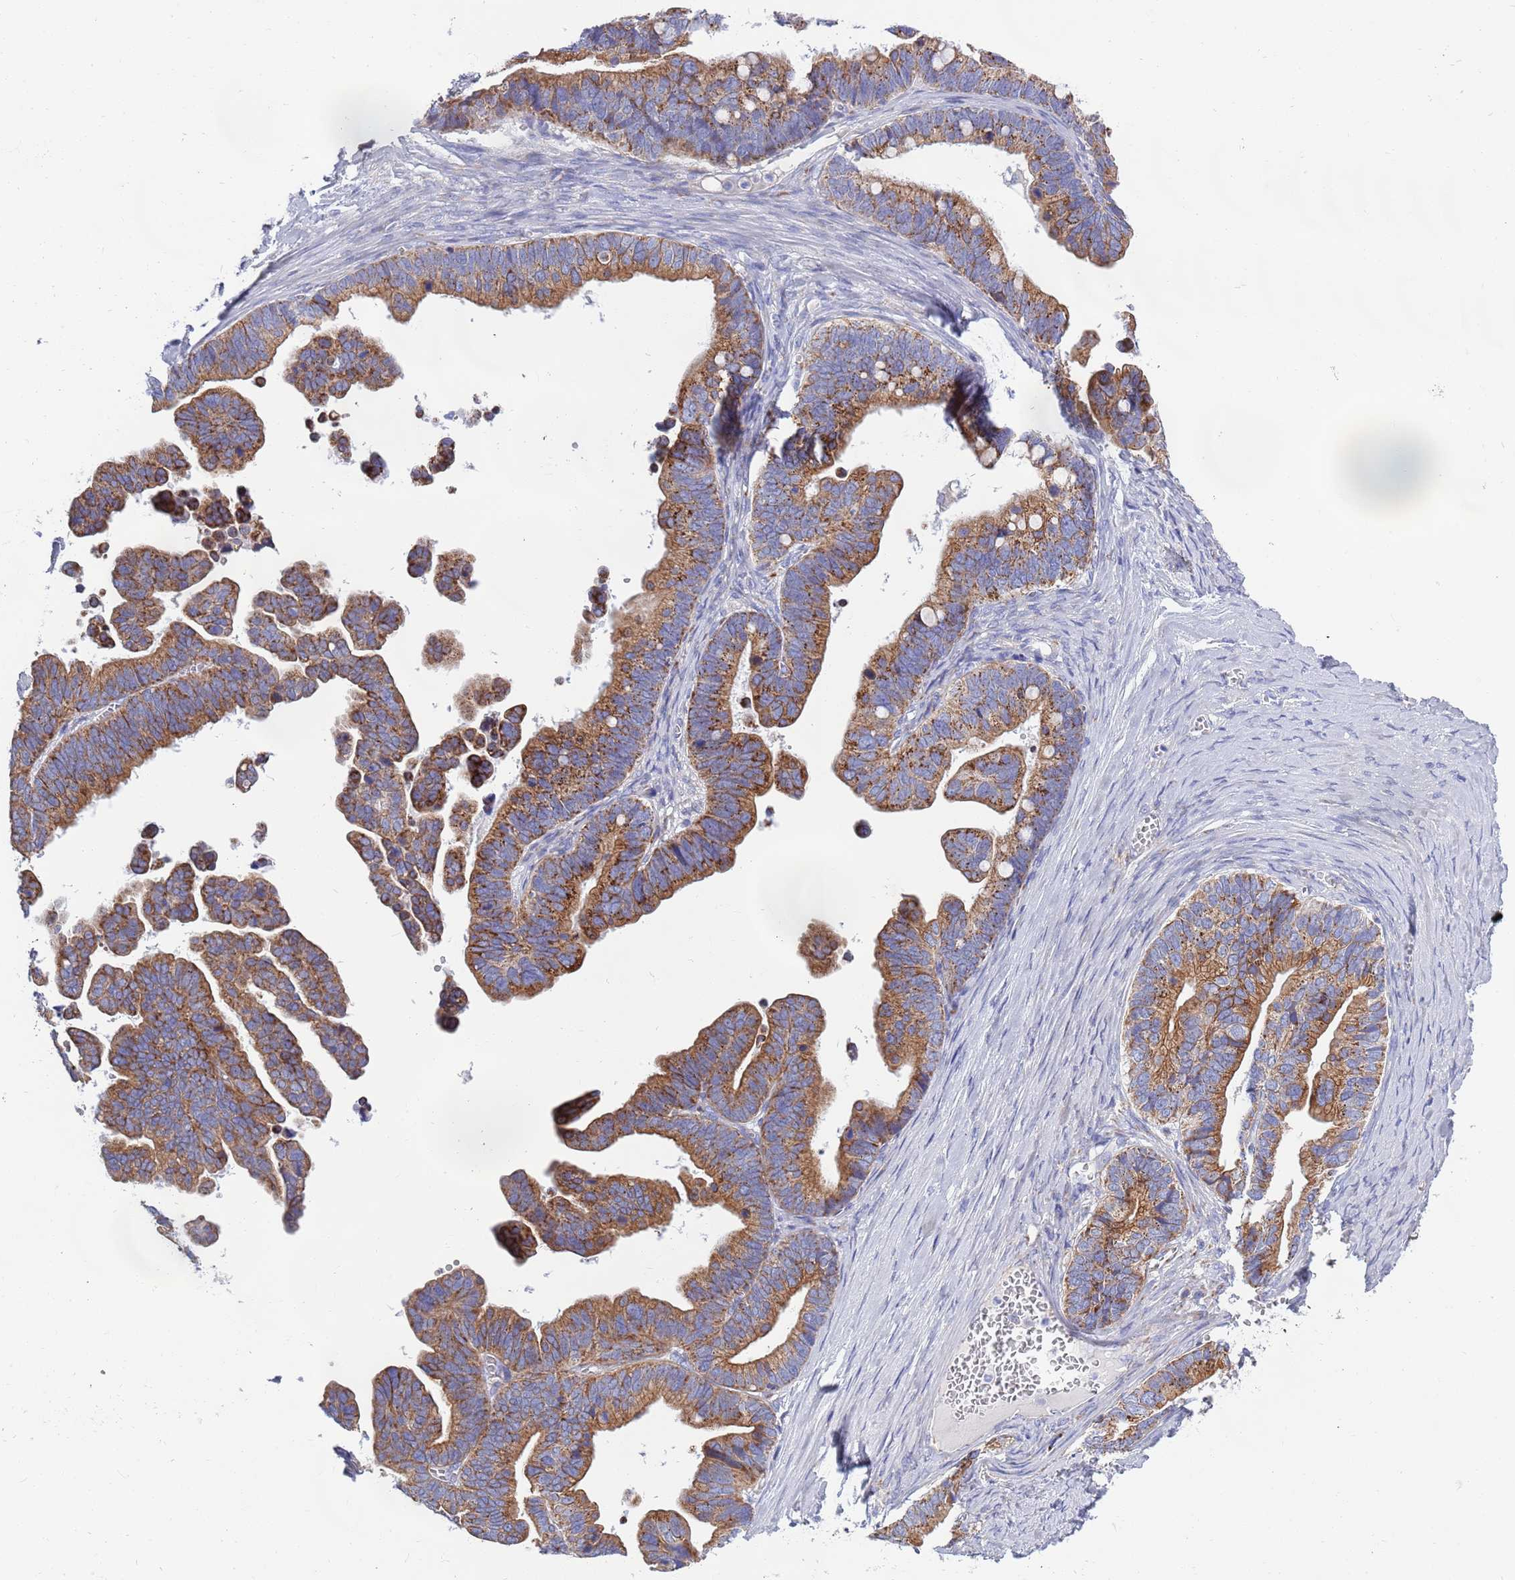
{"staining": {"intensity": "moderate", "quantity": ">75%", "location": "cytoplasmic/membranous"}, "tissue": "ovarian cancer", "cell_type": "Tumor cells", "image_type": "cancer", "snomed": [{"axis": "morphology", "description": "Cystadenocarcinoma, serous, NOS"}, {"axis": "topography", "description": "Ovary"}], "caption": "Protein expression analysis of ovarian cancer (serous cystadenocarcinoma) displays moderate cytoplasmic/membranous expression in about >75% of tumor cells. (DAB (3,3'-diaminobenzidine) IHC with brightfield microscopy, high magnification).", "gene": "EMC8", "patient": {"sex": "female", "age": 56}}